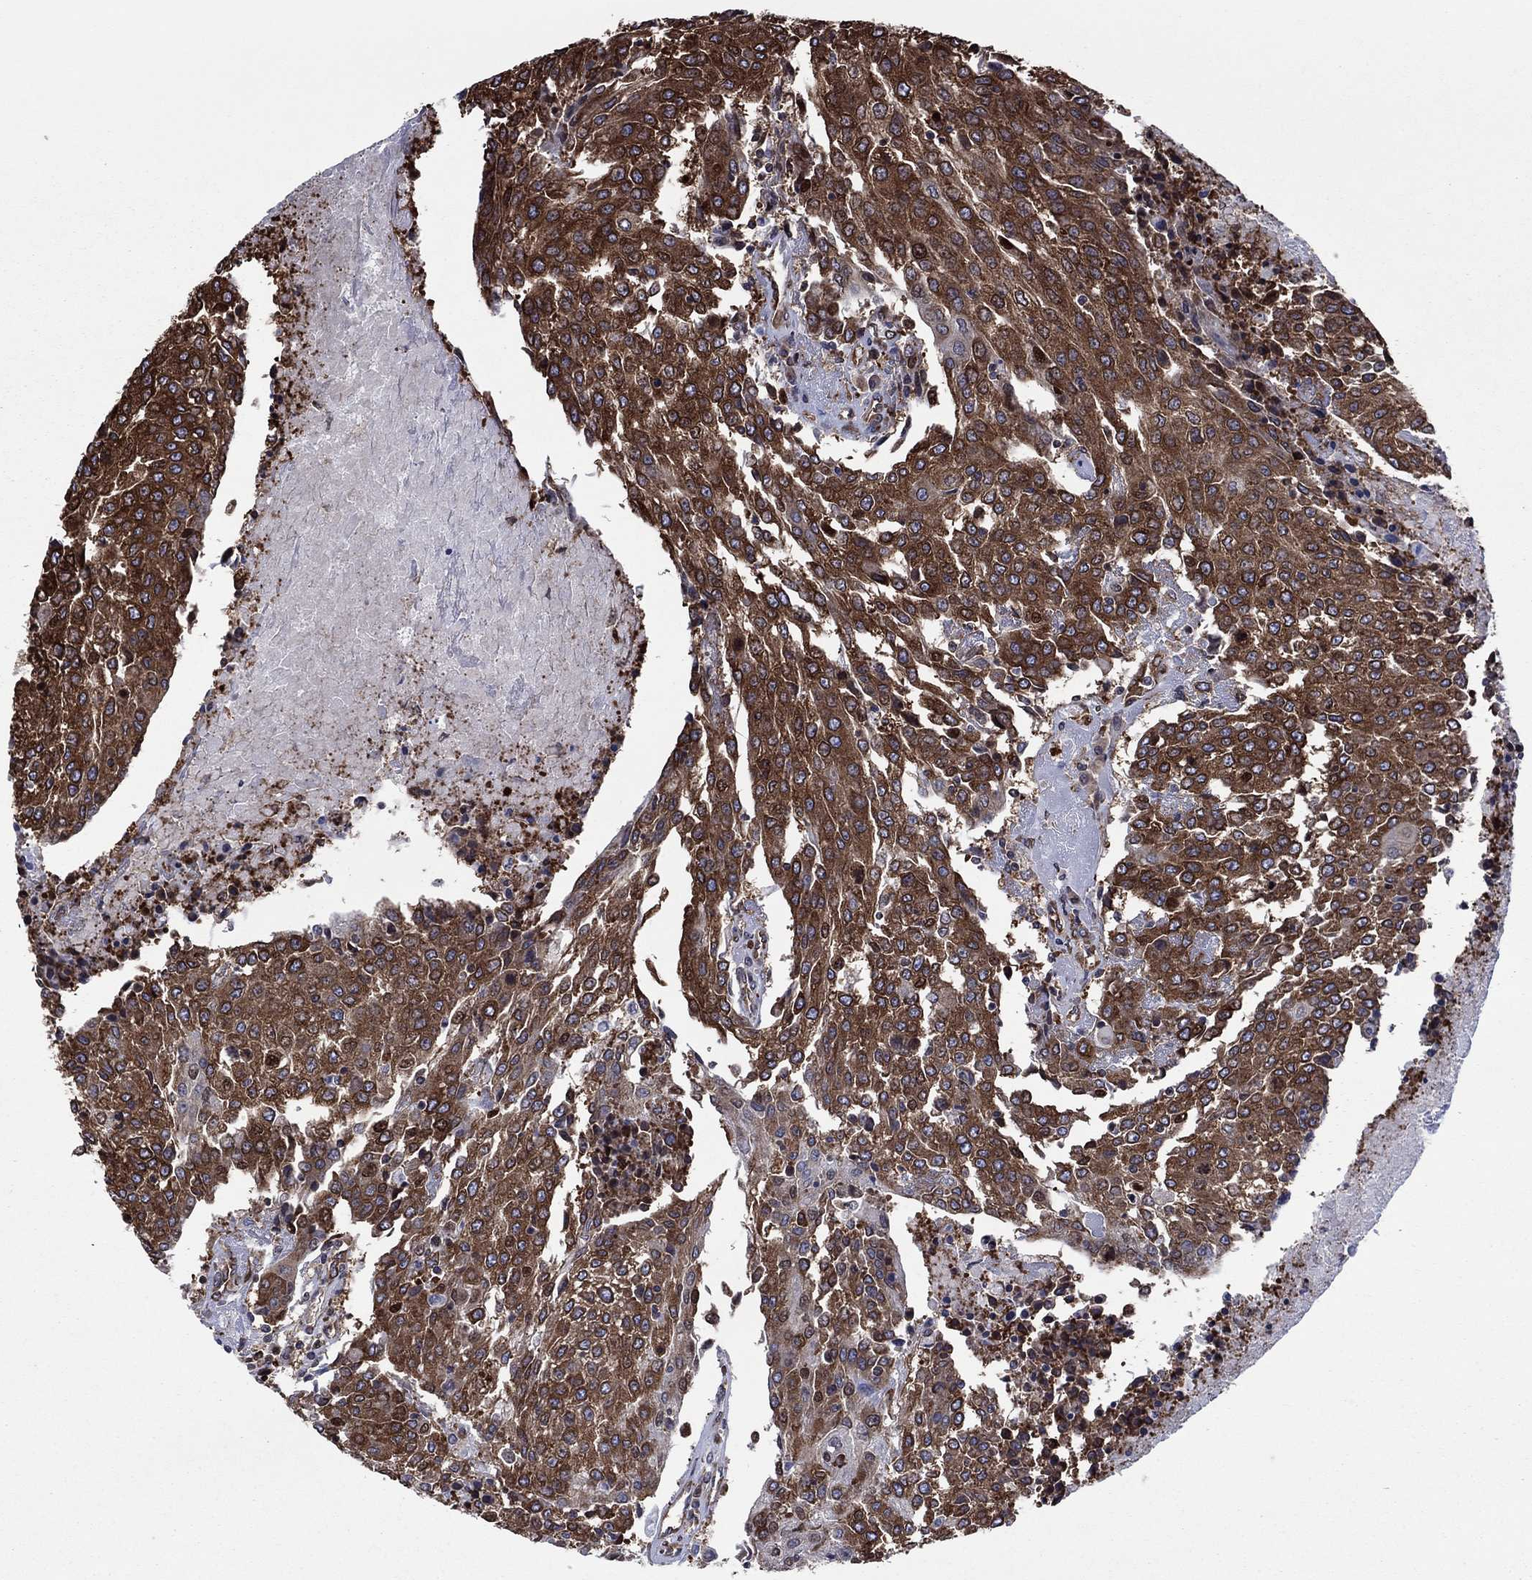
{"staining": {"intensity": "strong", "quantity": ">75%", "location": "cytoplasmic/membranous"}, "tissue": "urothelial cancer", "cell_type": "Tumor cells", "image_type": "cancer", "snomed": [{"axis": "morphology", "description": "Urothelial carcinoma, High grade"}, {"axis": "topography", "description": "Urinary bladder"}], "caption": "Immunohistochemical staining of human high-grade urothelial carcinoma demonstrates strong cytoplasmic/membranous protein expression in approximately >75% of tumor cells.", "gene": "YBX1", "patient": {"sex": "female", "age": 85}}